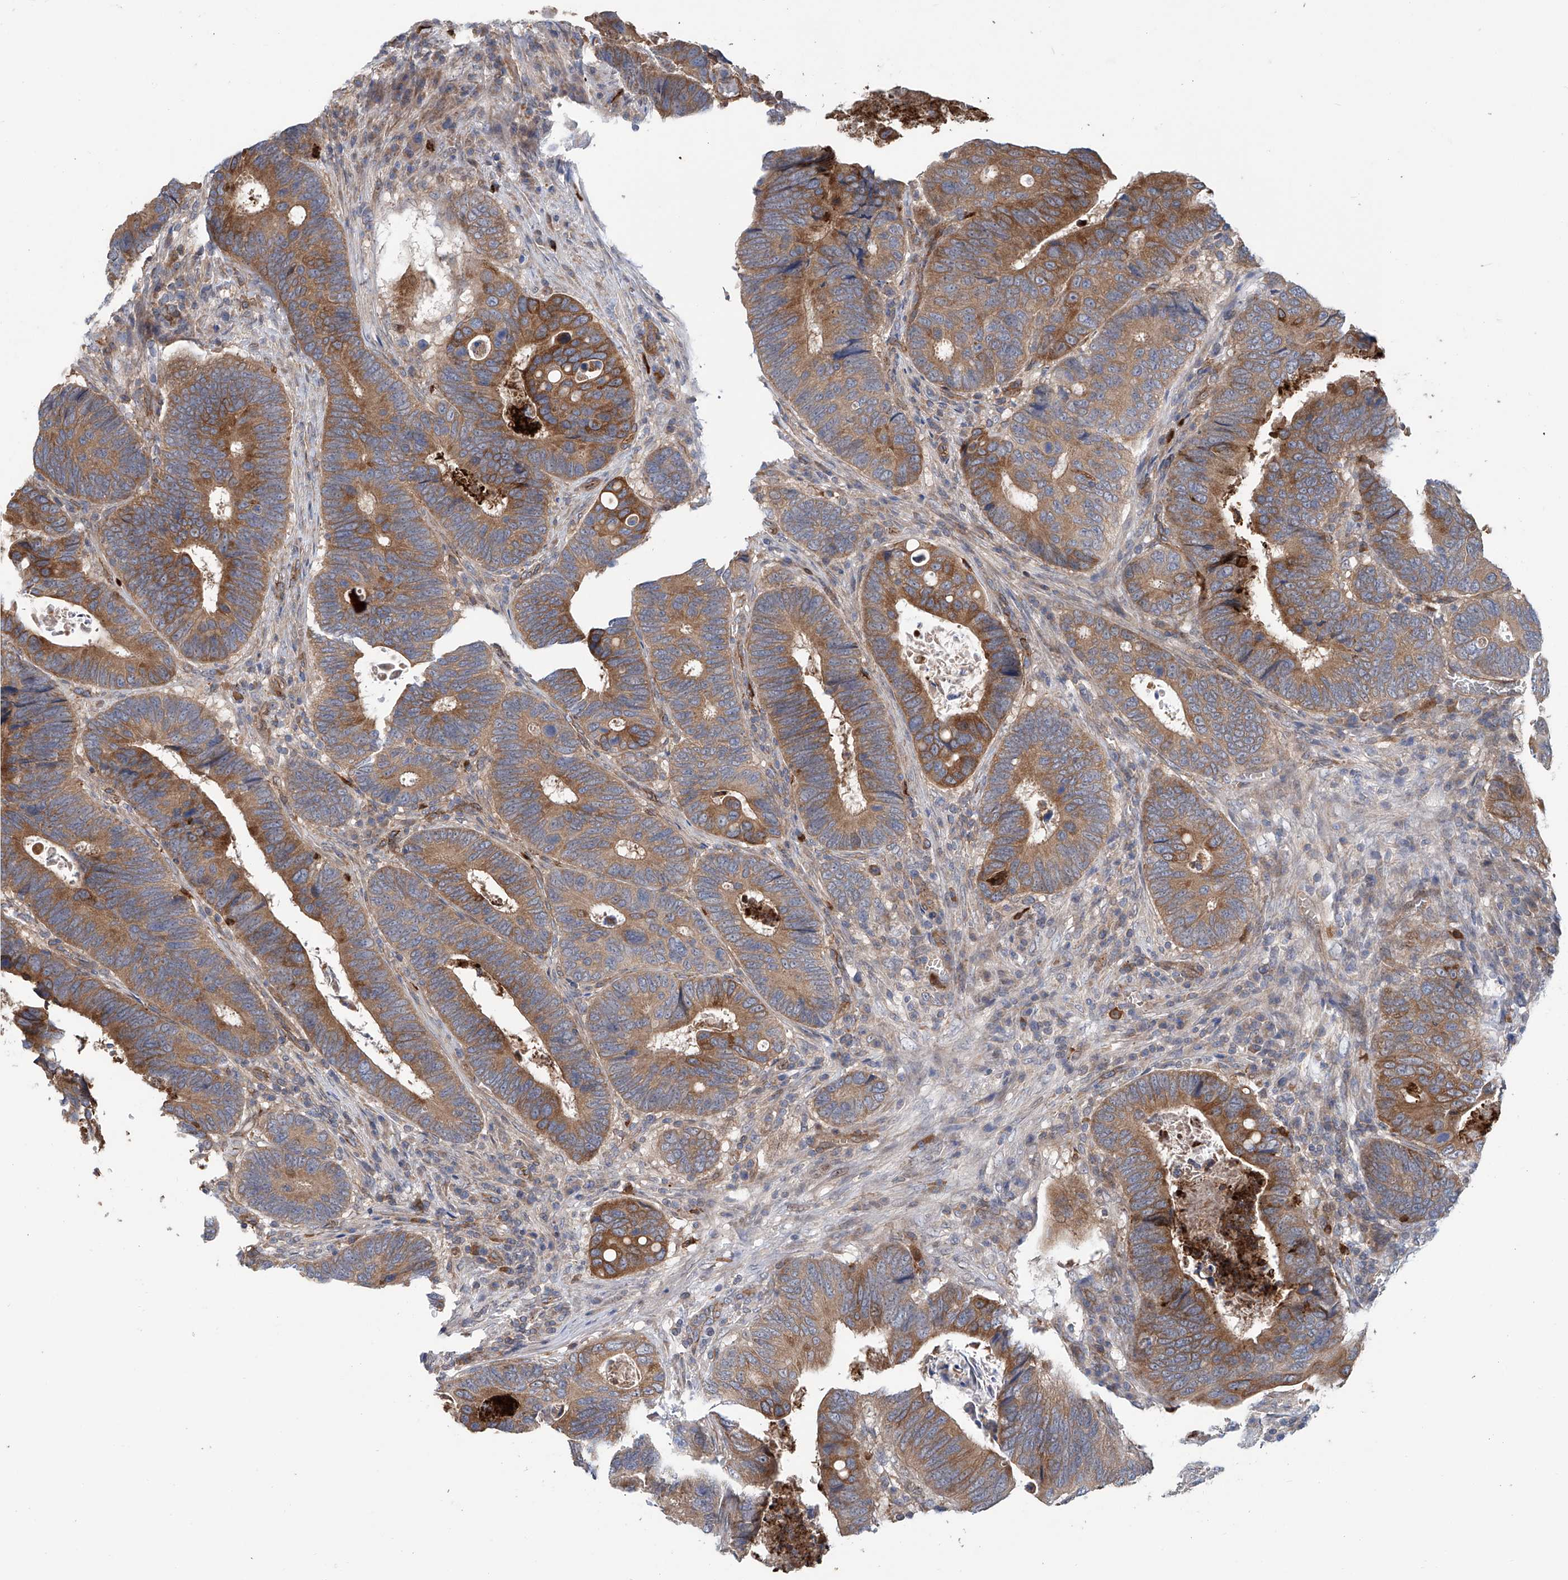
{"staining": {"intensity": "moderate", "quantity": ">75%", "location": "cytoplasmic/membranous"}, "tissue": "colorectal cancer", "cell_type": "Tumor cells", "image_type": "cancer", "snomed": [{"axis": "morphology", "description": "Adenocarcinoma, NOS"}, {"axis": "topography", "description": "Colon"}], "caption": "Human colorectal adenocarcinoma stained with a brown dye displays moderate cytoplasmic/membranous positive positivity in about >75% of tumor cells.", "gene": "EIF2D", "patient": {"sex": "male", "age": 72}}